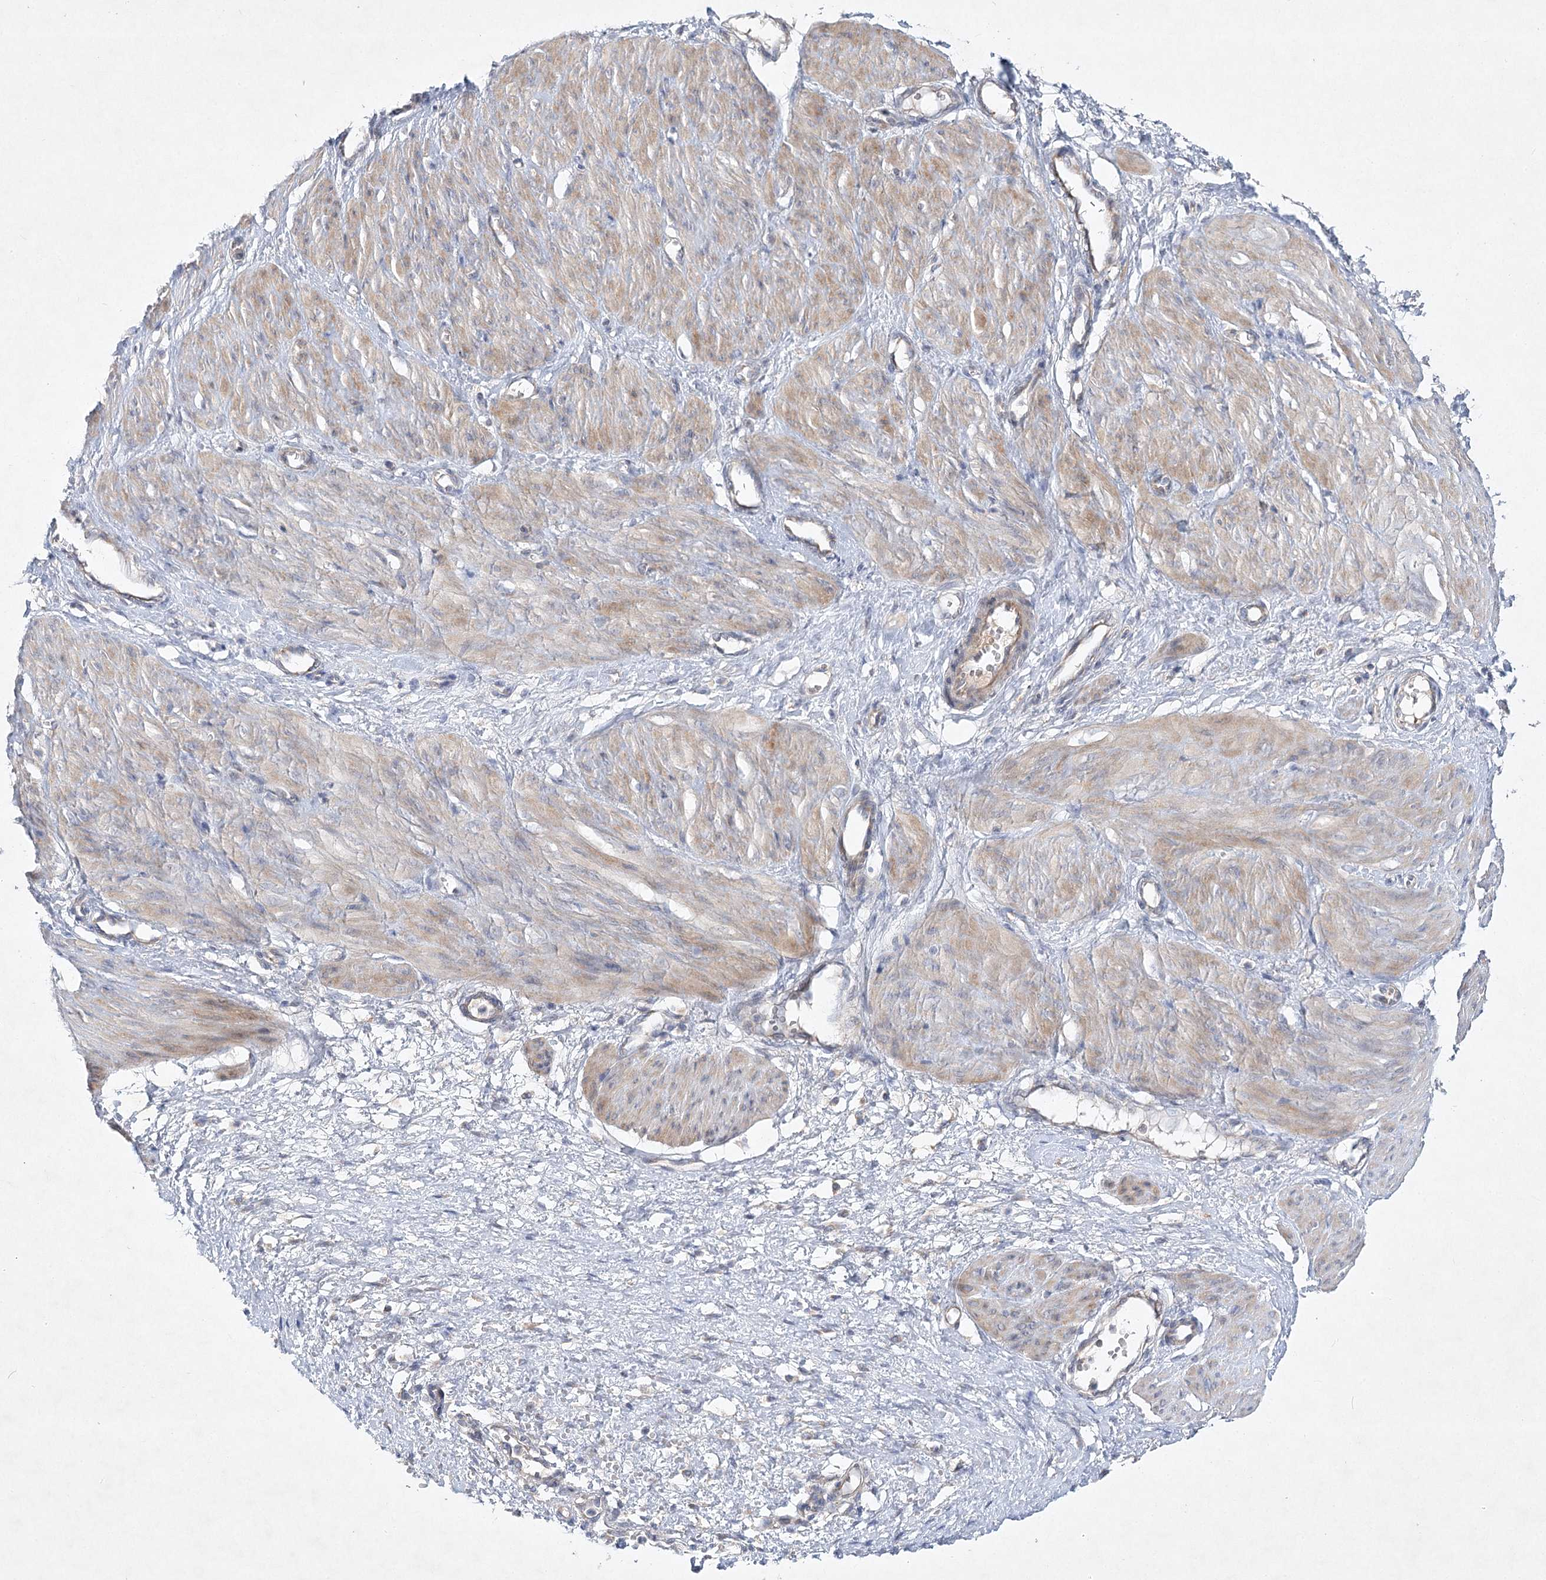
{"staining": {"intensity": "weak", "quantity": "25%-75%", "location": "cytoplasmic/membranous"}, "tissue": "smooth muscle", "cell_type": "Smooth muscle cells", "image_type": "normal", "snomed": [{"axis": "morphology", "description": "Normal tissue, NOS"}, {"axis": "topography", "description": "Endometrium"}], "caption": "Smooth muscle stained with a brown dye shows weak cytoplasmic/membranous positive expression in about 25%-75% of smooth muscle cells.", "gene": "PYROXD1", "patient": {"sex": "female", "age": 33}}